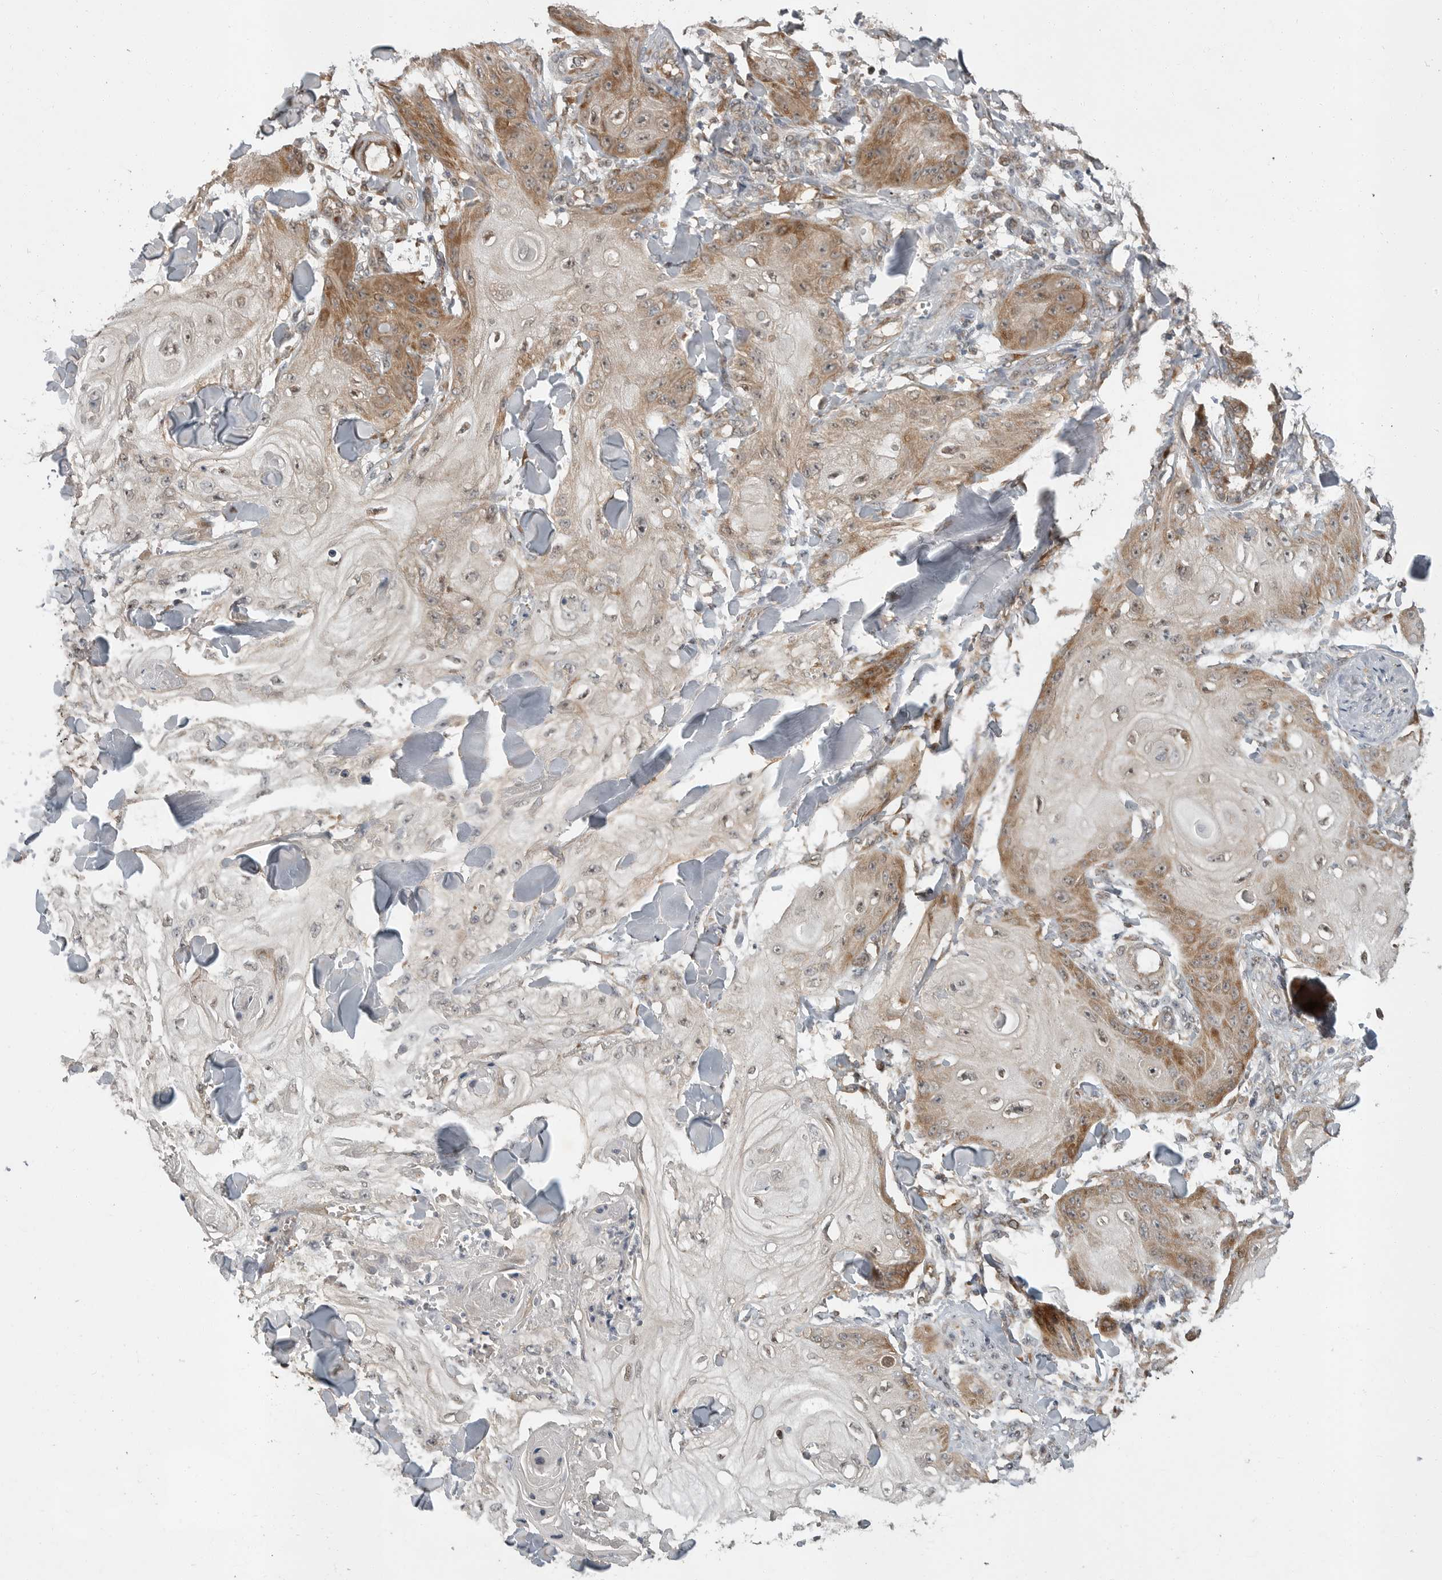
{"staining": {"intensity": "moderate", "quantity": ">75%", "location": "cytoplasmic/membranous"}, "tissue": "skin cancer", "cell_type": "Tumor cells", "image_type": "cancer", "snomed": [{"axis": "morphology", "description": "Squamous cell carcinoma, NOS"}, {"axis": "topography", "description": "Skin"}], "caption": "Immunohistochemical staining of human skin cancer (squamous cell carcinoma) exhibits medium levels of moderate cytoplasmic/membranous positivity in approximately >75% of tumor cells.", "gene": "OSBPL9", "patient": {"sex": "male", "age": 74}}